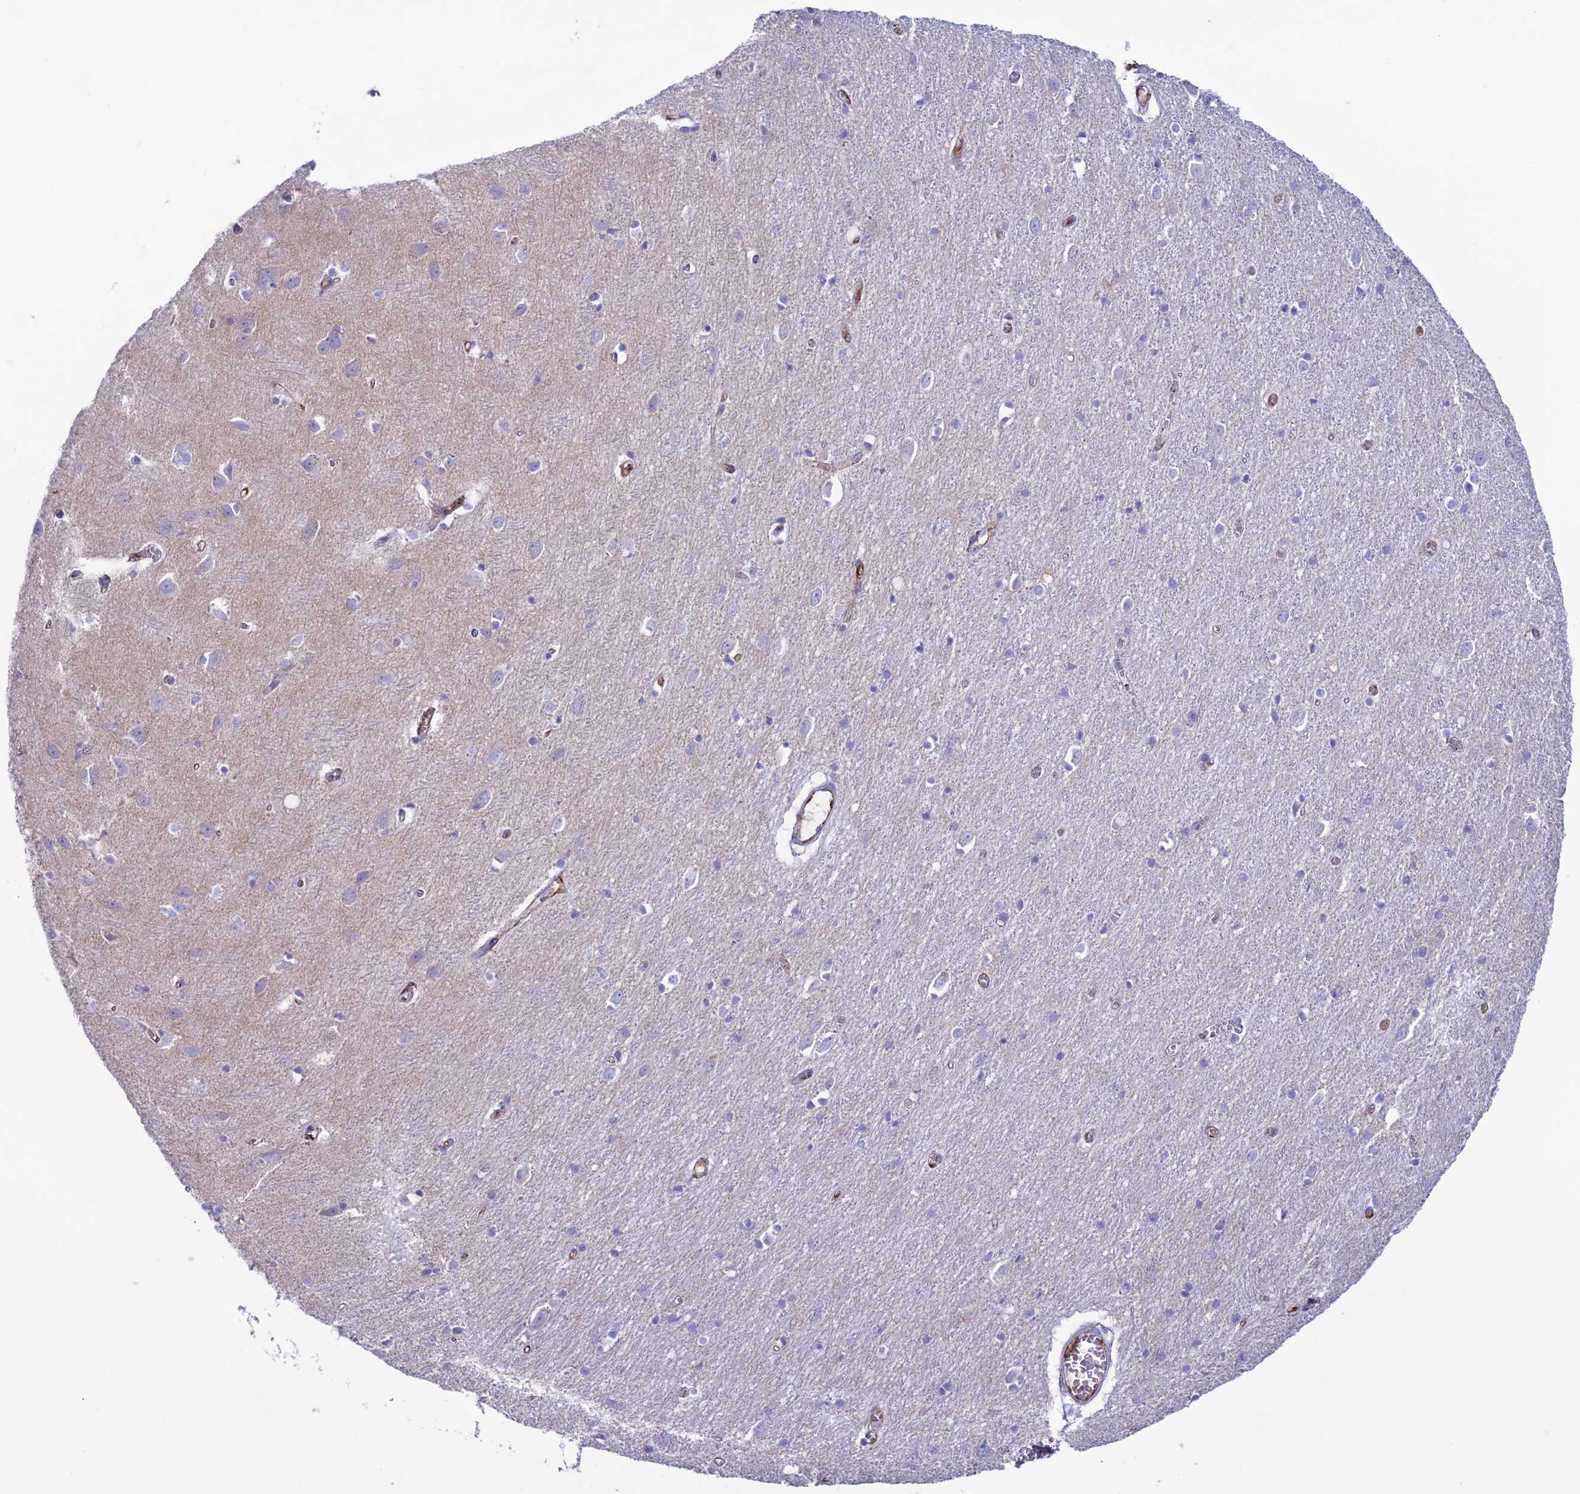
{"staining": {"intensity": "strong", "quantity": "<25%", "location": "cytoplasmic/membranous"}, "tissue": "cerebral cortex", "cell_type": "Endothelial cells", "image_type": "normal", "snomed": [{"axis": "morphology", "description": "Normal tissue, NOS"}, {"axis": "topography", "description": "Cerebral cortex"}], "caption": "Immunohistochemistry (IHC) image of unremarkable human cerebral cortex stained for a protein (brown), which shows medium levels of strong cytoplasmic/membranous positivity in approximately <25% of endothelial cells.", "gene": "CDC42EP5", "patient": {"sex": "female", "age": 64}}